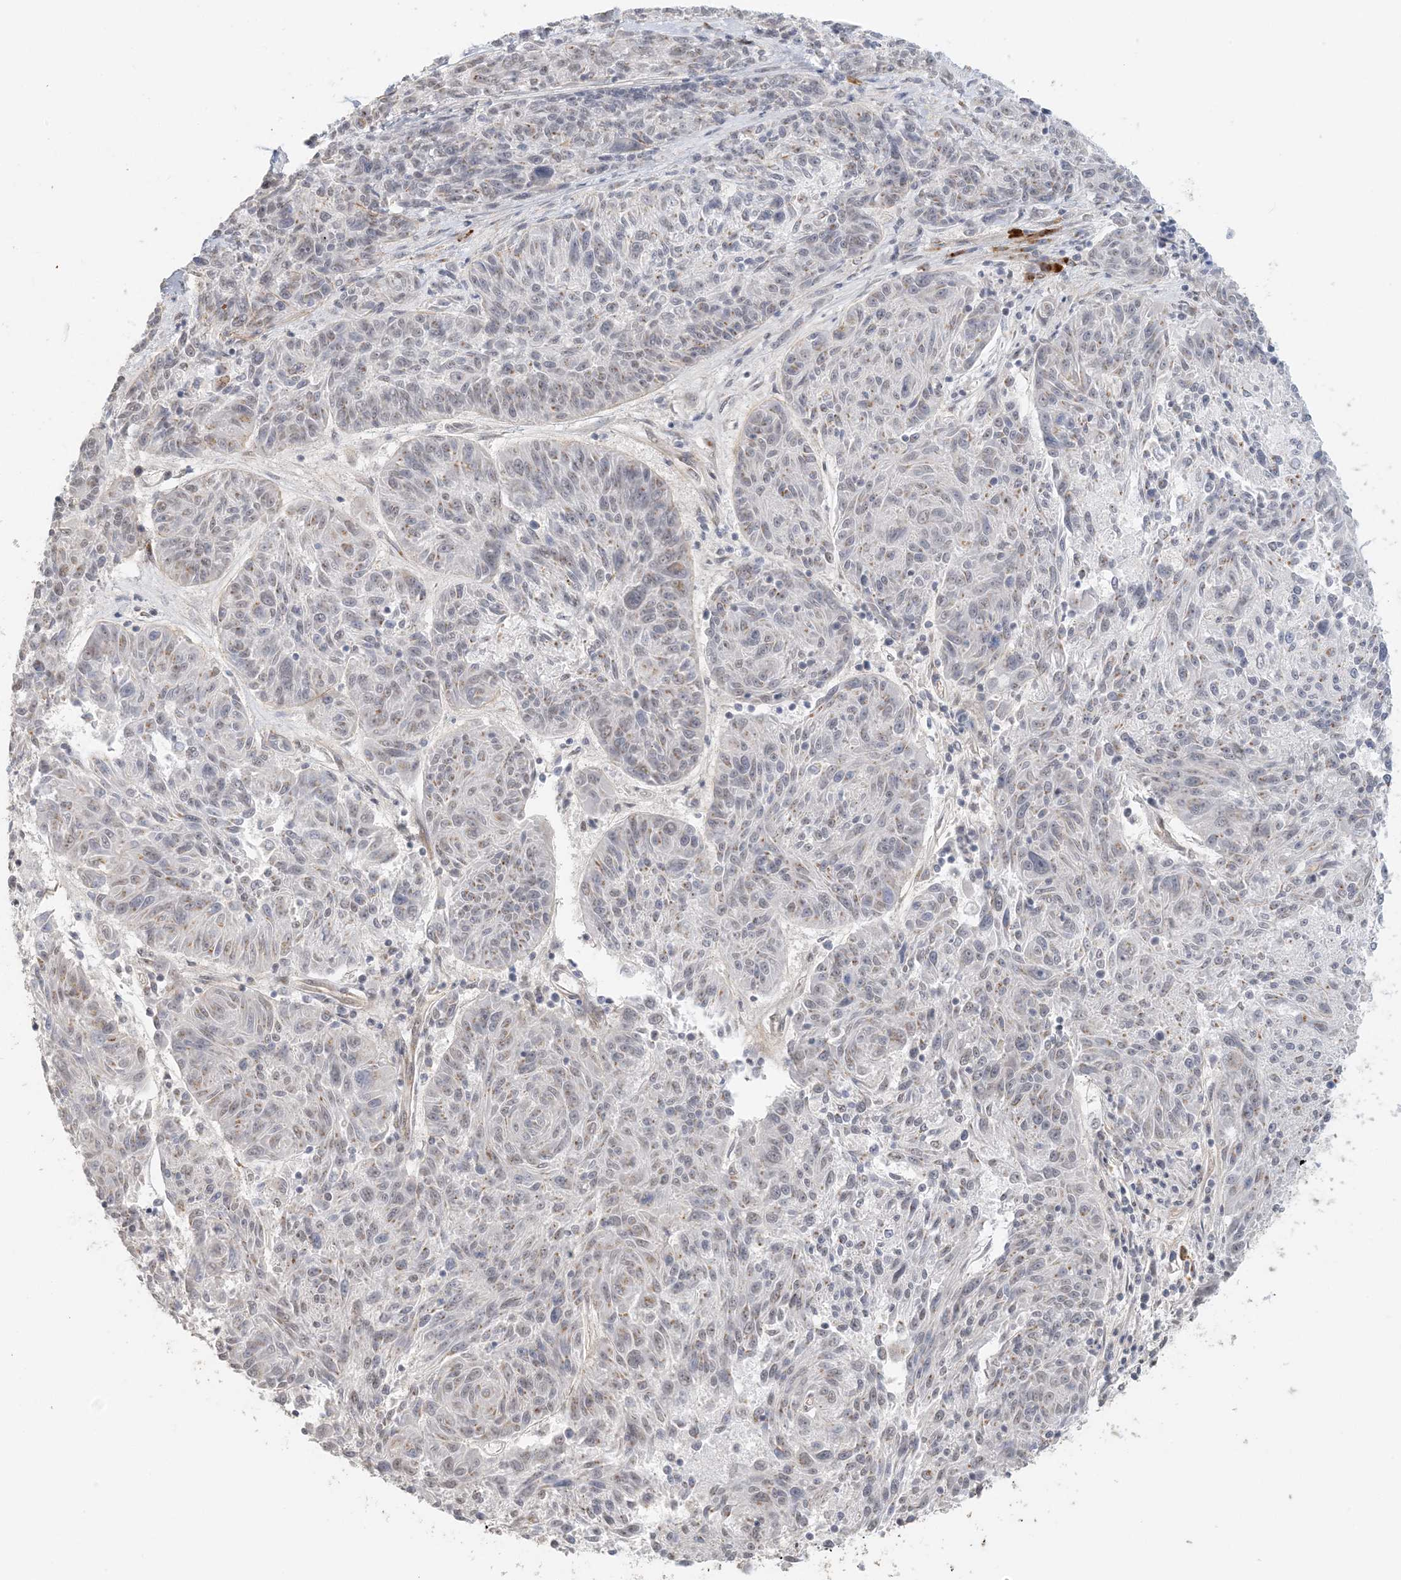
{"staining": {"intensity": "weak", "quantity": "25%-75%", "location": "cytoplasmic/membranous"}, "tissue": "melanoma", "cell_type": "Tumor cells", "image_type": "cancer", "snomed": [{"axis": "morphology", "description": "Malignant melanoma, NOS"}, {"axis": "topography", "description": "Skin"}], "caption": "Immunohistochemistry (IHC) photomicrograph of neoplastic tissue: malignant melanoma stained using immunohistochemistry (IHC) exhibits low levels of weak protein expression localized specifically in the cytoplasmic/membranous of tumor cells, appearing as a cytoplasmic/membranous brown color.", "gene": "ZCCHC4", "patient": {"sex": "male", "age": 53}}